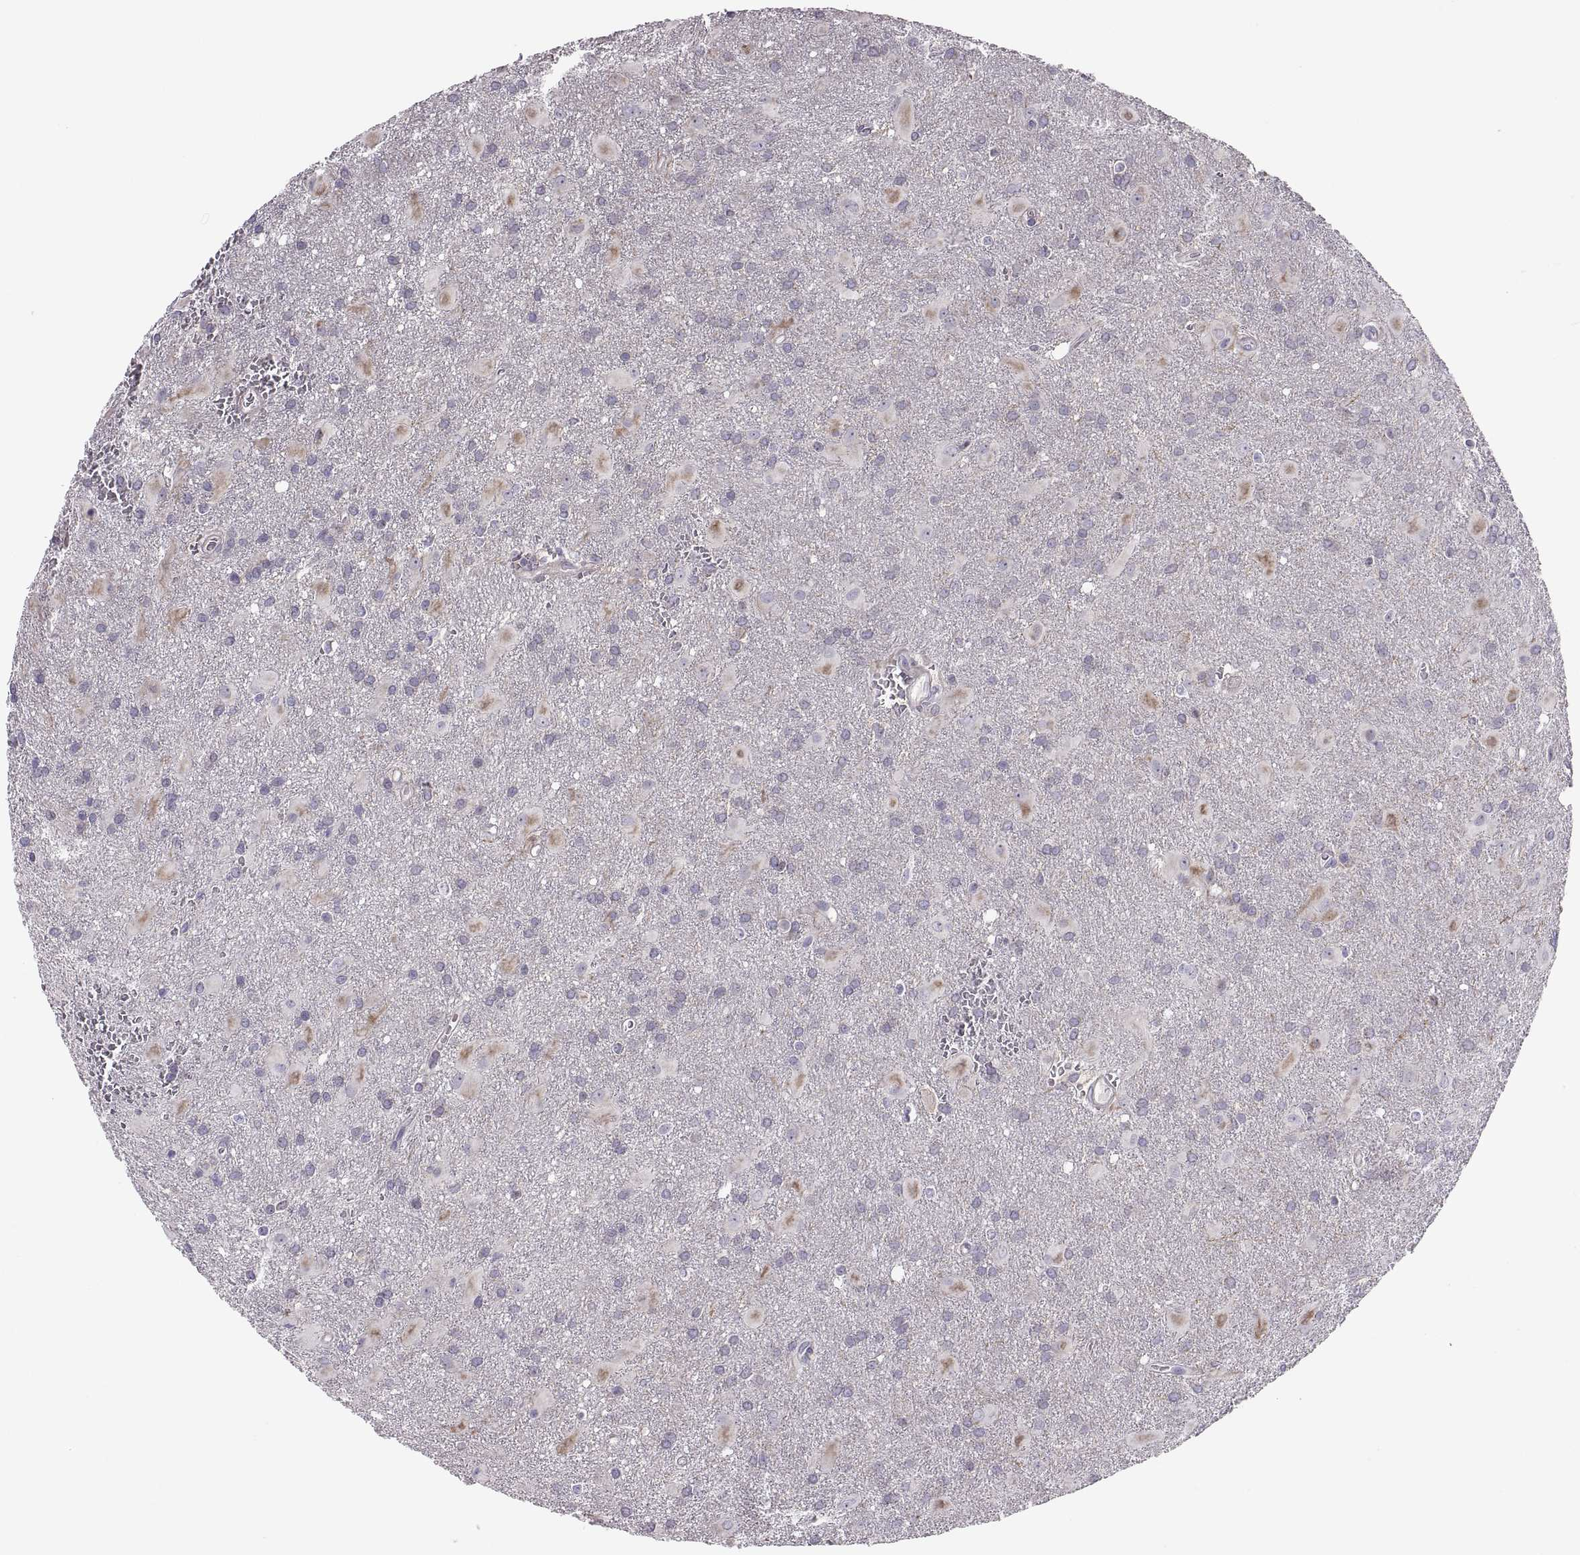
{"staining": {"intensity": "negative", "quantity": "none", "location": "none"}, "tissue": "glioma", "cell_type": "Tumor cells", "image_type": "cancer", "snomed": [{"axis": "morphology", "description": "Glioma, malignant, Low grade"}, {"axis": "topography", "description": "Brain"}], "caption": "Immunohistochemical staining of human low-grade glioma (malignant) shows no significant staining in tumor cells.", "gene": "SPATA32", "patient": {"sex": "male", "age": 58}}